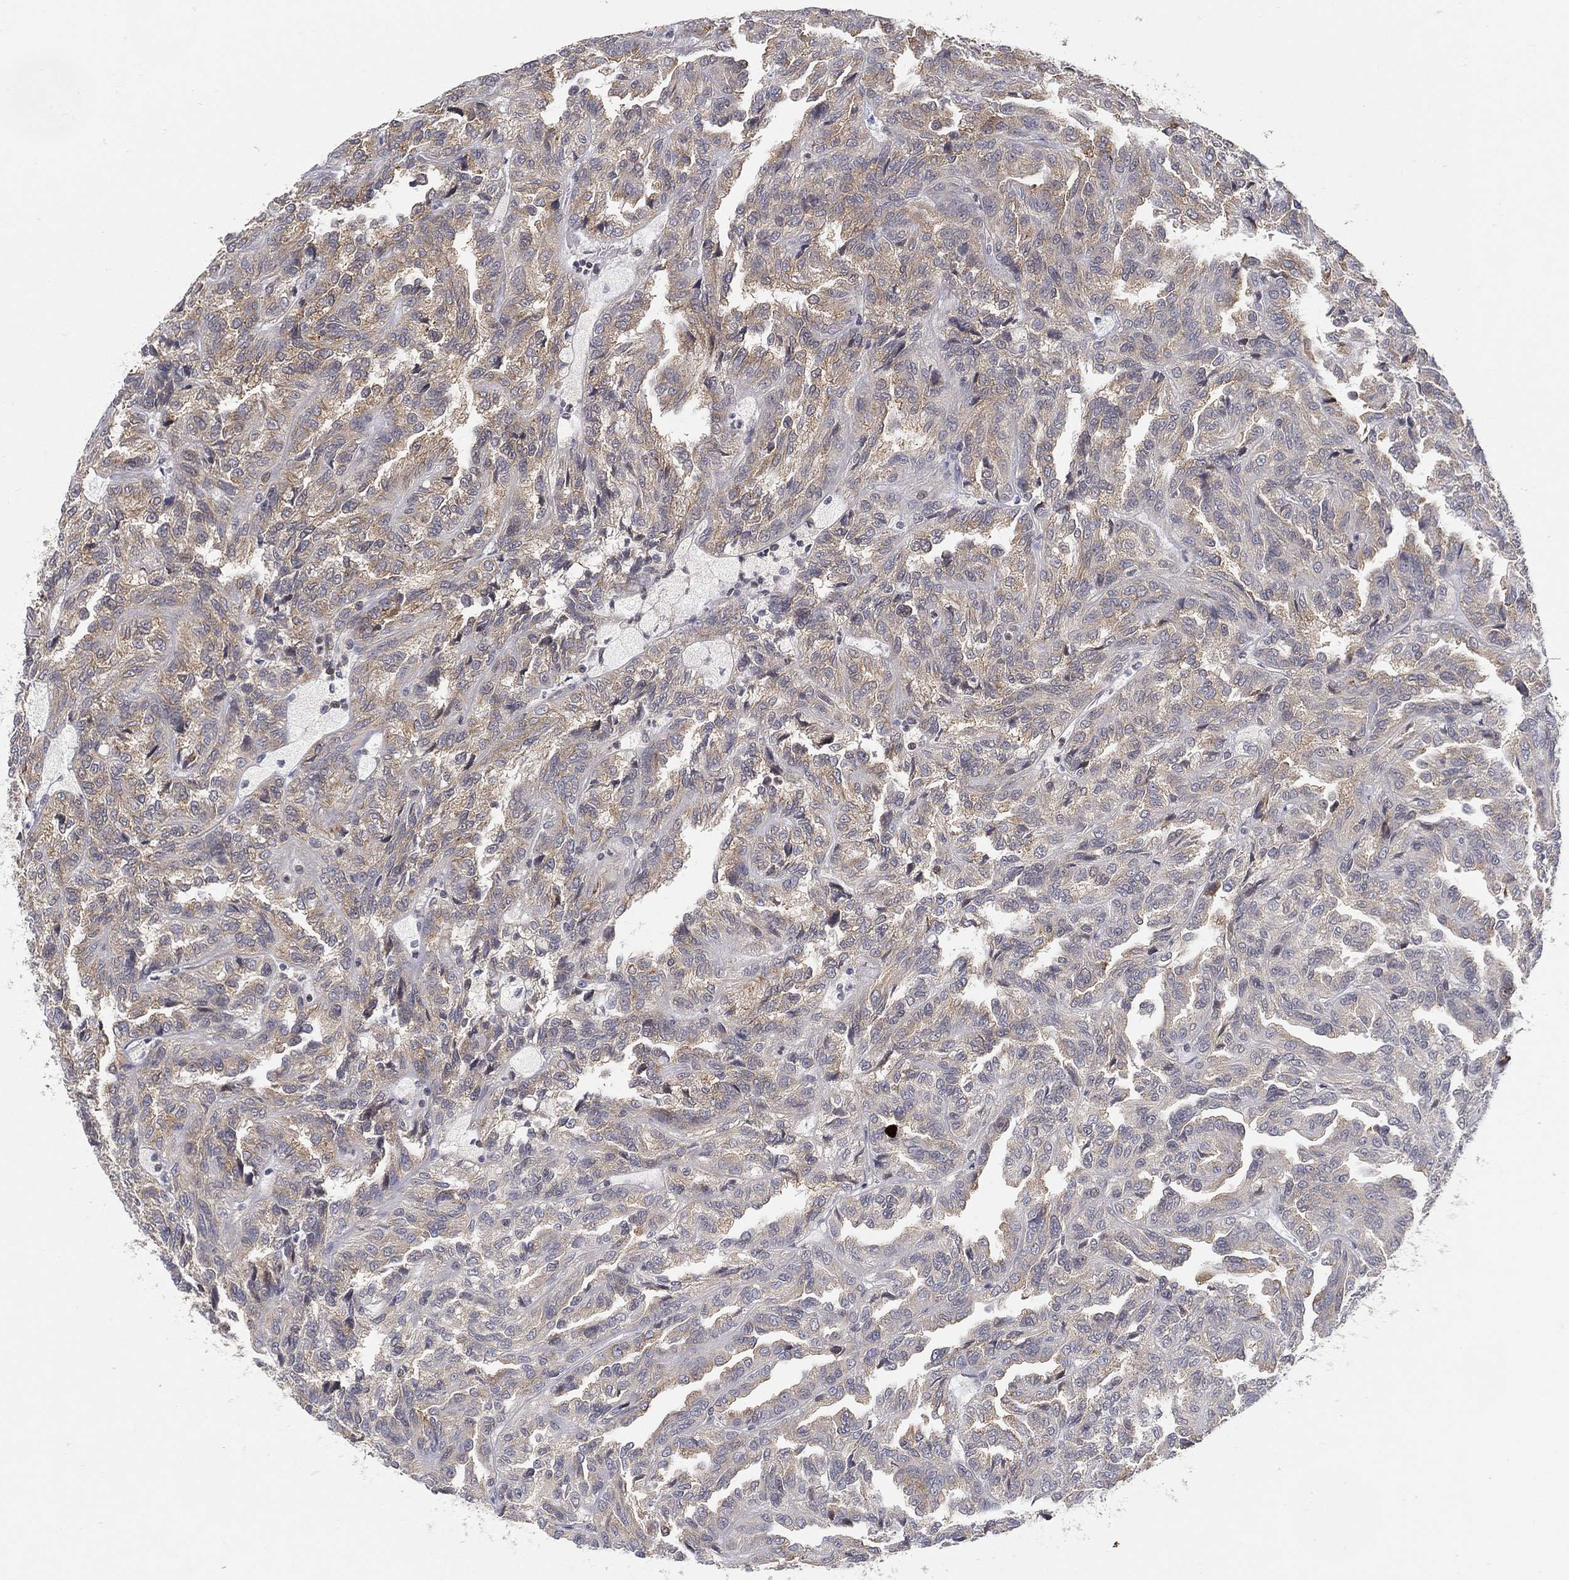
{"staining": {"intensity": "negative", "quantity": "none", "location": "none"}, "tissue": "renal cancer", "cell_type": "Tumor cells", "image_type": "cancer", "snomed": [{"axis": "morphology", "description": "Adenocarcinoma, NOS"}, {"axis": "topography", "description": "Kidney"}], "caption": "Immunohistochemical staining of renal cancer exhibits no significant expression in tumor cells.", "gene": "TMTC4", "patient": {"sex": "male", "age": 79}}